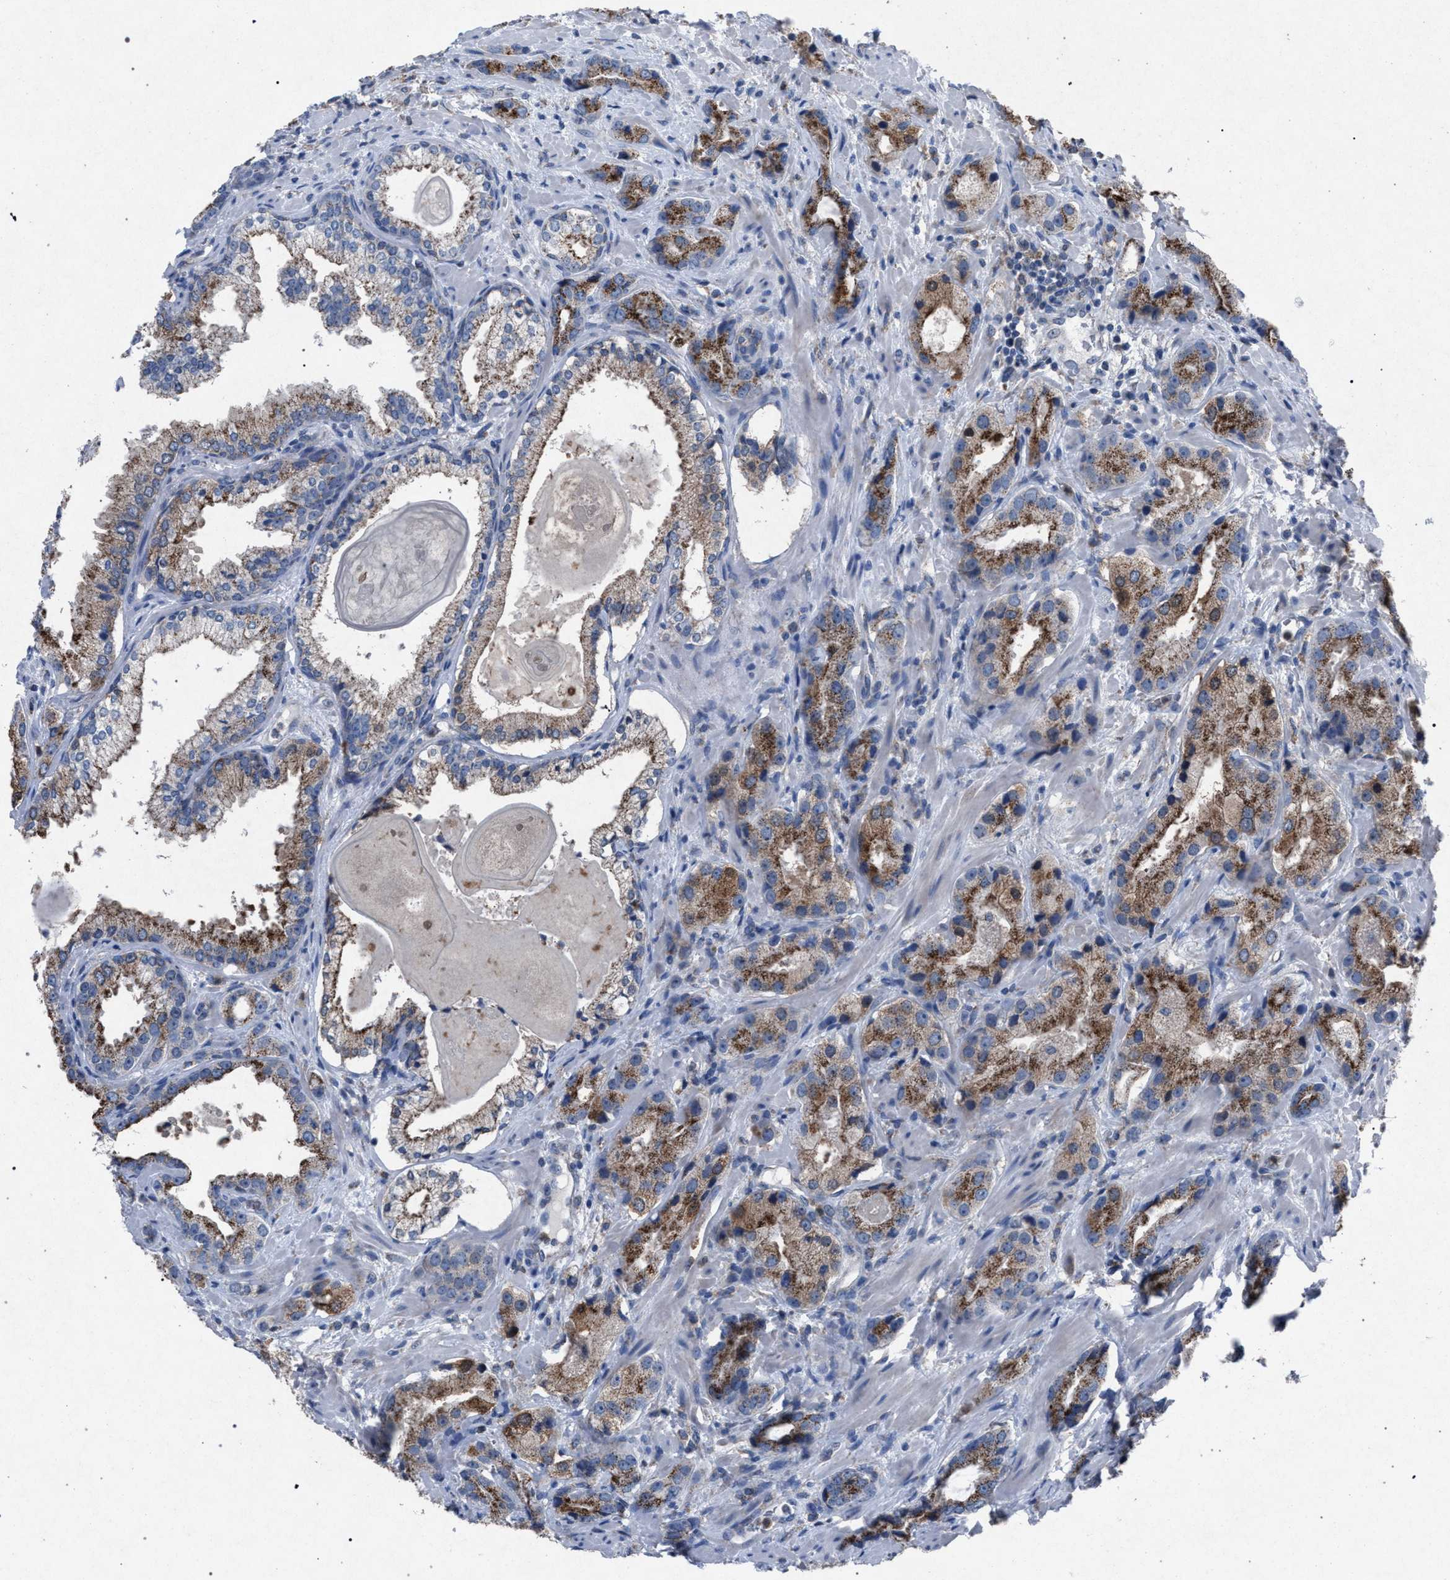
{"staining": {"intensity": "moderate", "quantity": ">75%", "location": "cytoplasmic/membranous"}, "tissue": "prostate cancer", "cell_type": "Tumor cells", "image_type": "cancer", "snomed": [{"axis": "morphology", "description": "Adenocarcinoma, High grade"}, {"axis": "topography", "description": "Prostate"}], "caption": "A photomicrograph of human prostate adenocarcinoma (high-grade) stained for a protein shows moderate cytoplasmic/membranous brown staining in tumor cells. (Stains: DAB in brown, nuclei in blue, Microscopy: brightfield microscopy at high magnification).", "gene": "HSD17B4", "patient": {"sex": "male", "age": 63}}